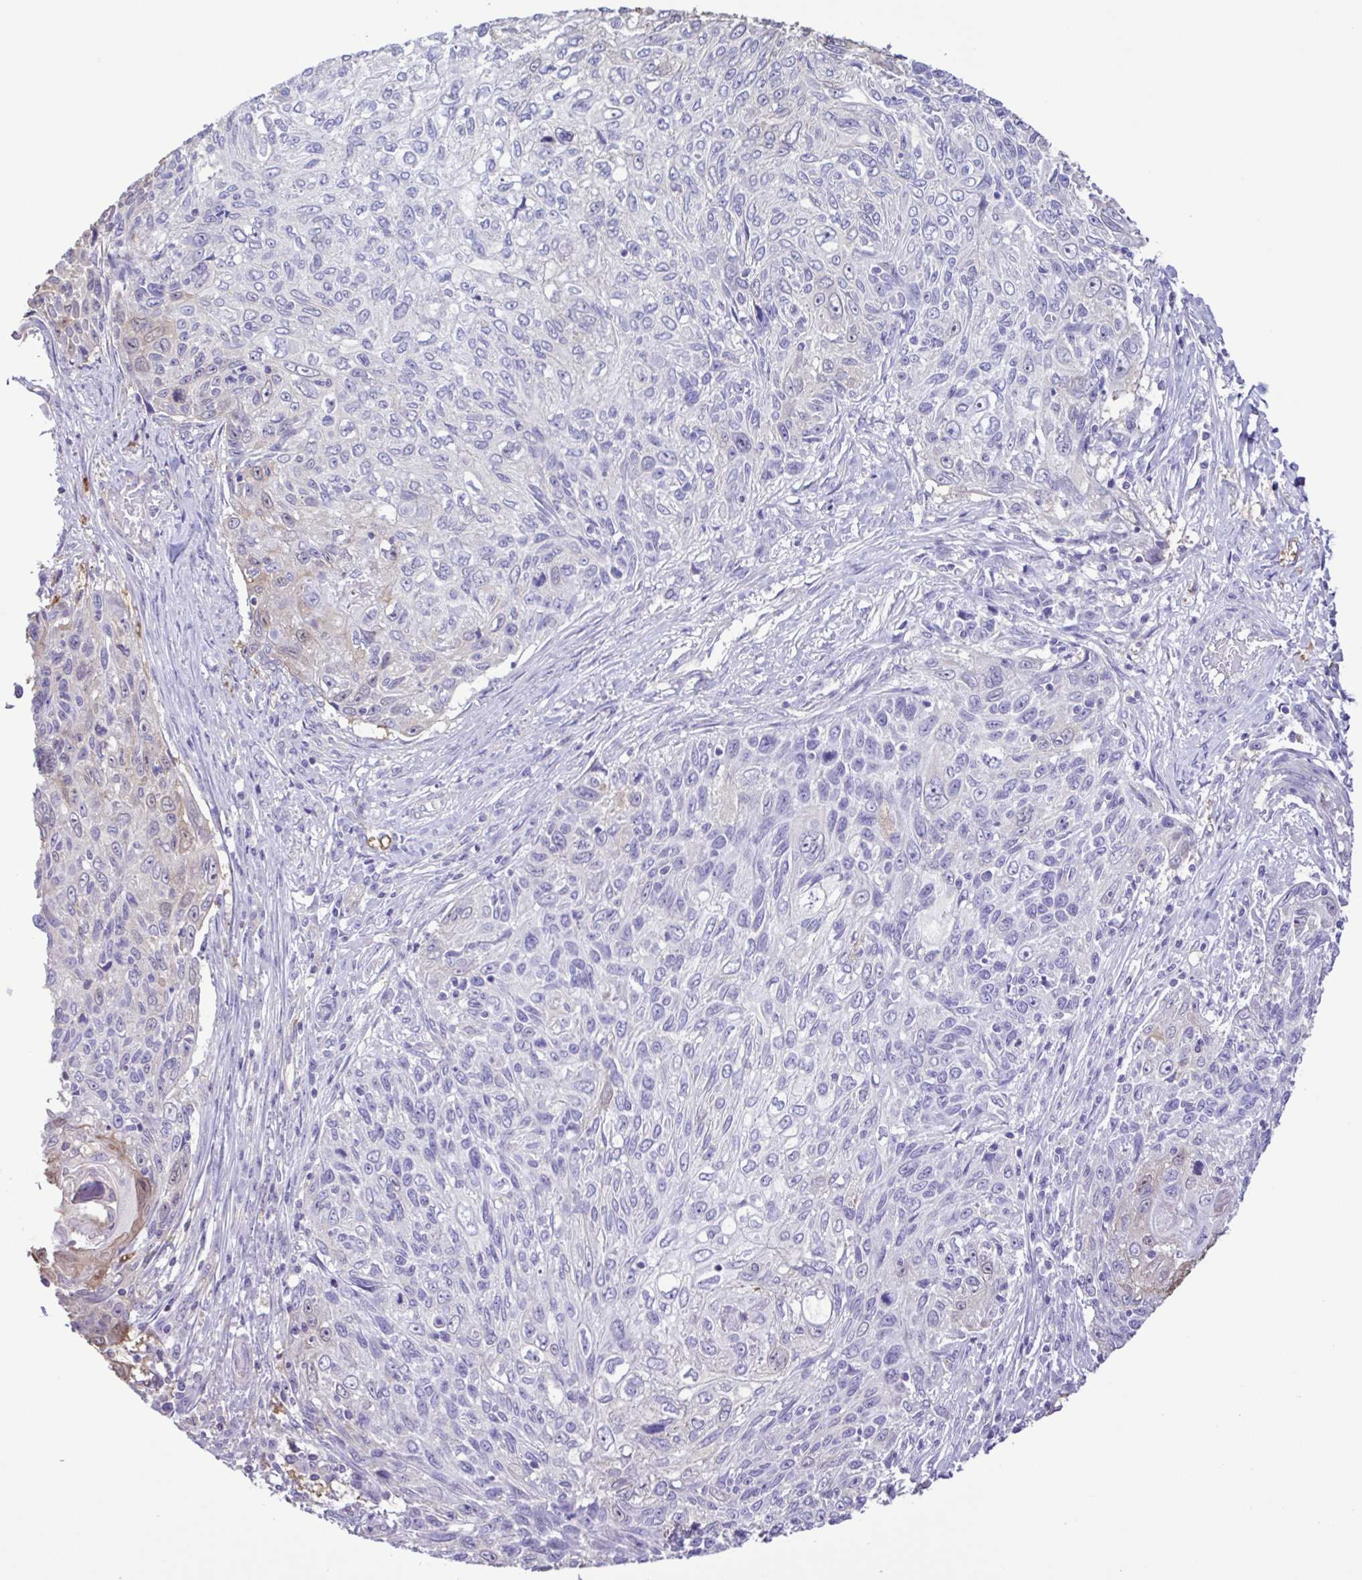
{"staining": {"intensity": "negative", "quantity": "none", "location": "none"}, "tissue": "skin cancer", "cell_type": "Tumor cells", "image_type": "cancer", "snomed": [{"axis": "morphology", "description": "Squamous cell carcinoma, NOS"}, {"axis": "topography", "description": "Skin"}], "caption": "Histopathology image shows no protein expression in tumor cells of squamous cell carcinoma (skin) tissue.", "gene": "CYP17A1", "patient": {"sex": "male", "age": 92}}